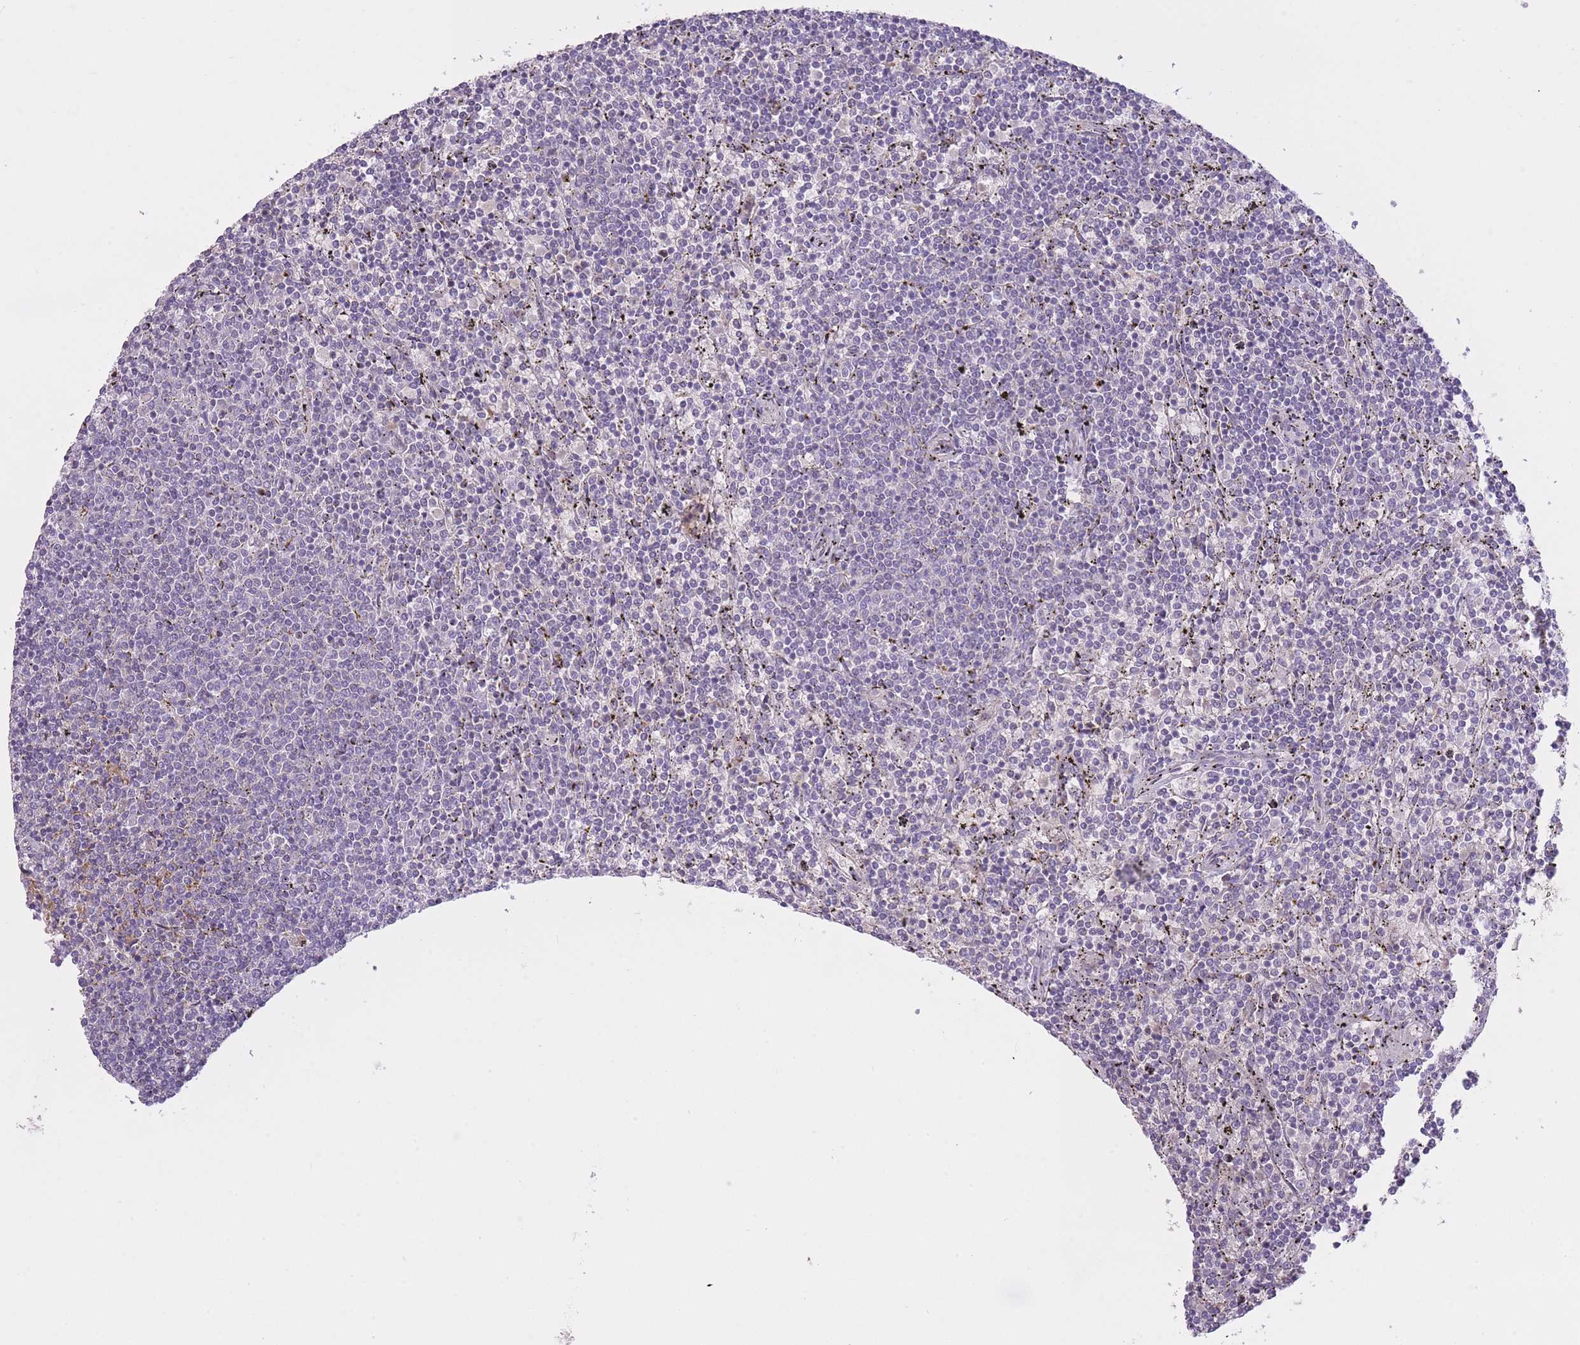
{"staining": {"intensity": "negative", "quantity": "none", "location": "none"}, "tissue": "lymphoma", "cell_type": "Tumor cells", "image_type": "cancer", "snomed": [{"axis": "morphology", "description": "Malignant lymphoma, non-Hodgkin's type, Low grade"}, {"axis": "topography", "description": "Spleen"}], "caption": "Immunohistochemical staining of low-grade malignant lymphoma, non-Hodgkin's type shows no significant expression in tumor cells. (DAB (3,3'-diaminobenzidine) immunohistochemistry, high magnification).", "gene": "REV1", "patient": {"sex": "female", "age": 50}}